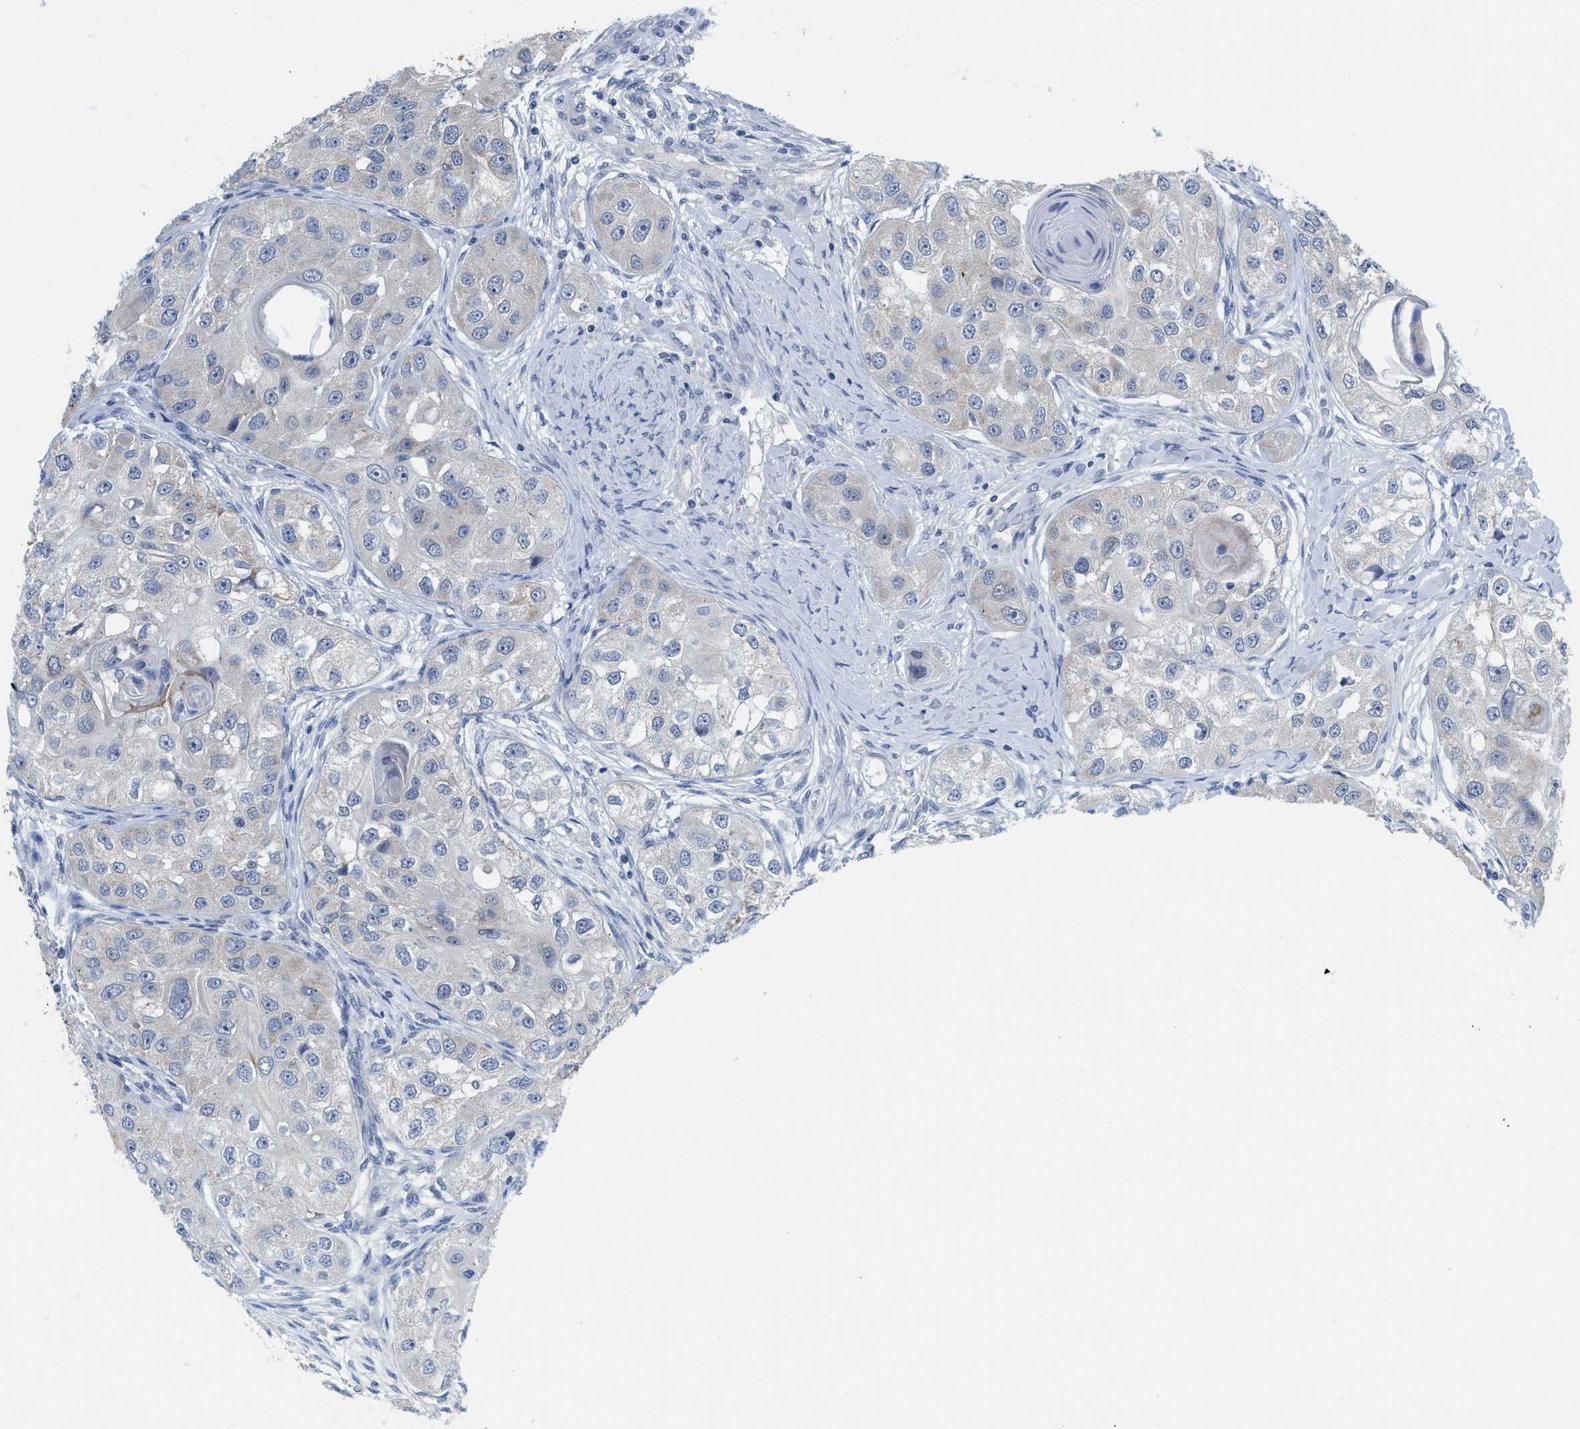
{"staining": {"intensity": "moderate", "quantity": "<25%", "location": "cytoplasmic/membranous"}, "tissue": "head and neck cancer", "cell_type": "Tumor cells", "image_type": "cancer", "snomed": [{"axis": "morphology", "description": "Normal tissue, NOS"}, {"axis": "morphology", "description": "Squamous cell carcinoma, NOS"}, {"axis": "topography", "description": "Skeletal muscle"}, {"axis": "topography", "description": "Head-Neck"}], "caption": "Immunohistochemical staining of head and neck cancer reveals moderate cytoplasmic/membranous protein staining in about <25% of tumor cells.", "gene": "GATD3", "patient": {"sex": "male", "age": 51}}